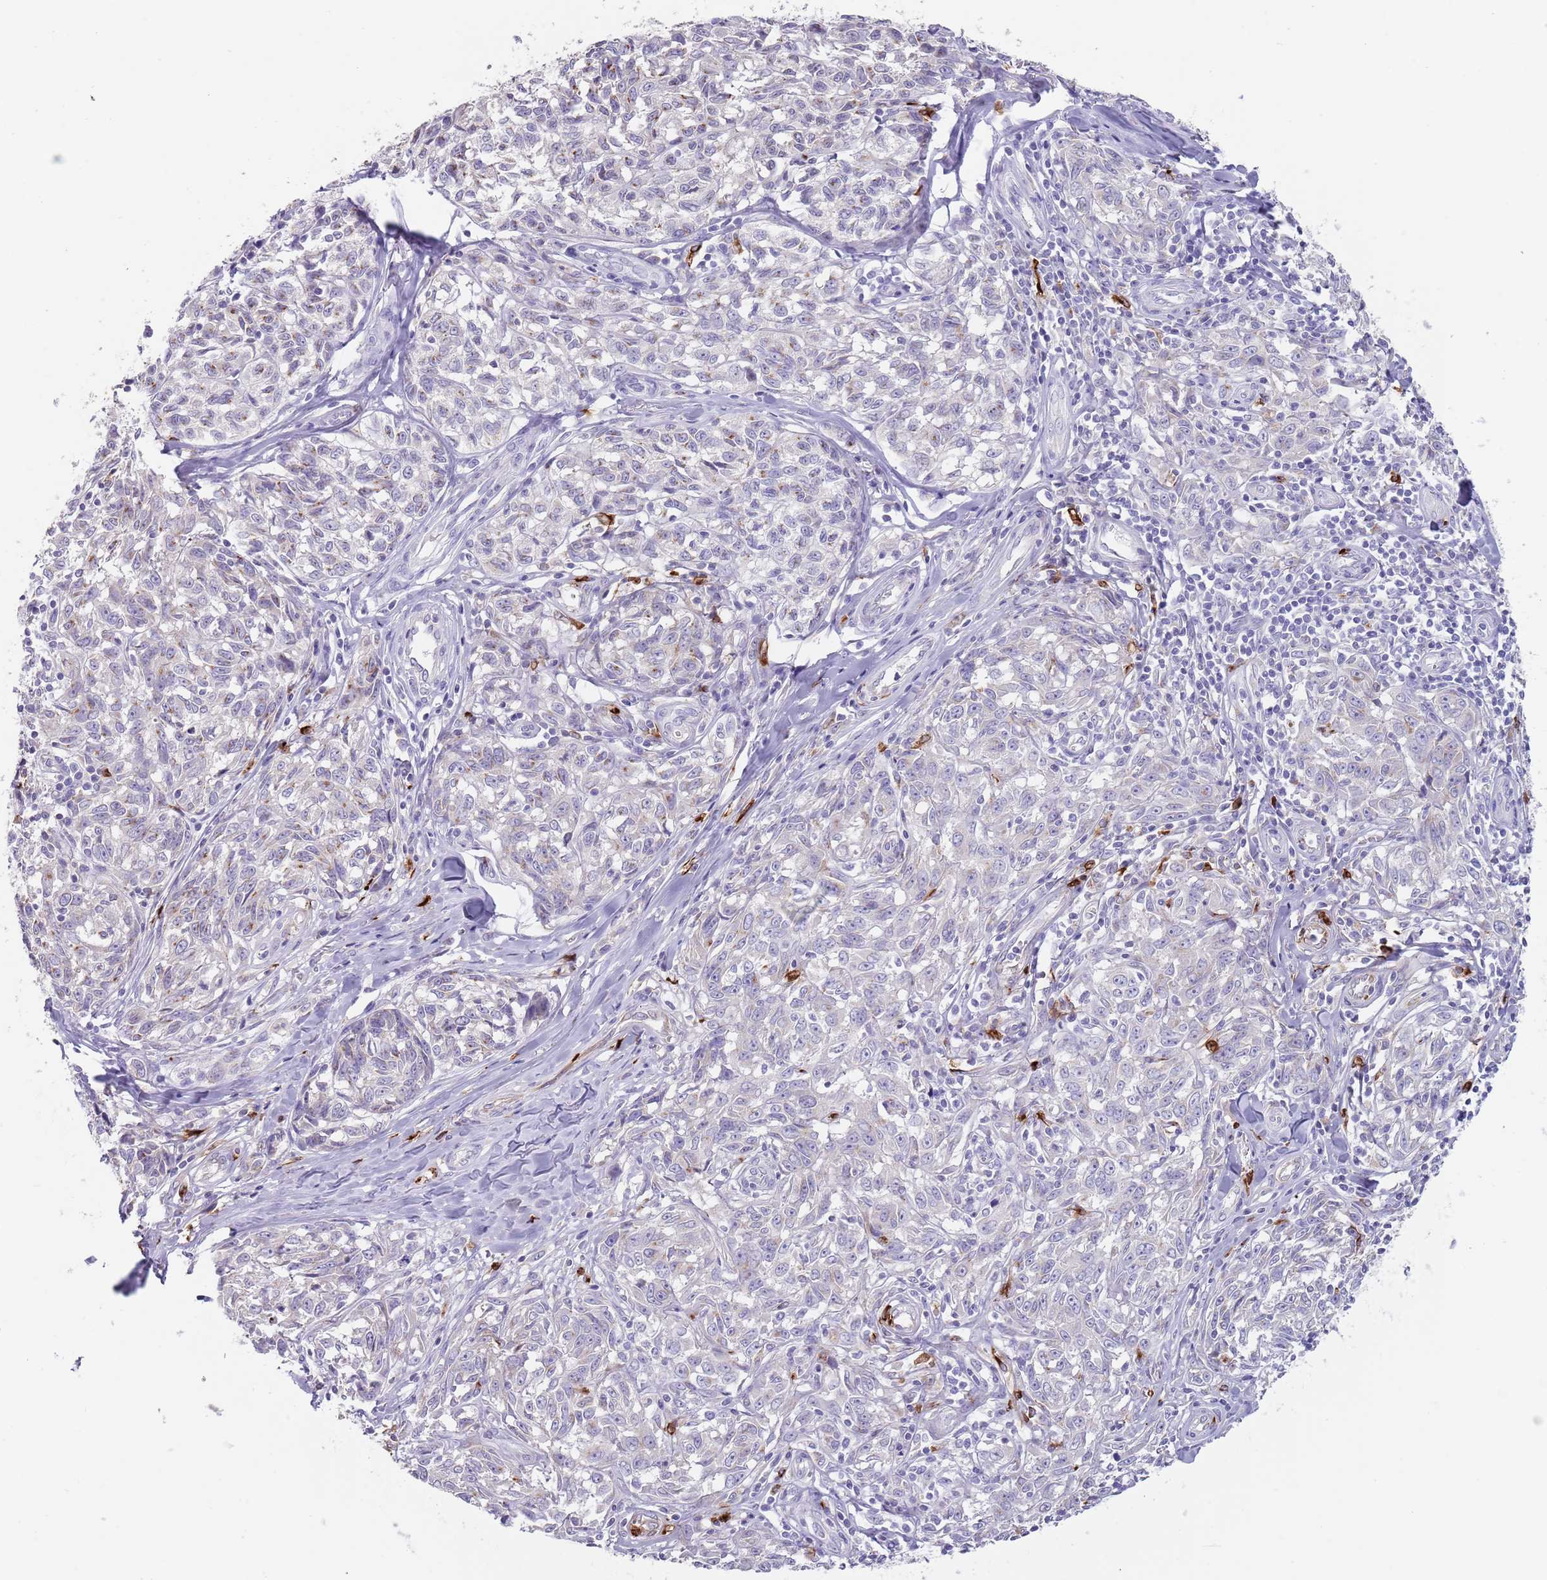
{"staining": {"intensity": "negative", "quantity": "none", "location": "none"}, "tissue": "melanoma", "cell_type": "Tumor cells", "image_type": "cancer", "snomed": [{"axis": "morphology", "description": "Normal tissue, NOS"}, {"axis": "morphology", "description": "Malignant melanoma, NOS"}, {"axis": "topography", "description": "Skin"}], "caption": "Immunohistochemistry (IHC) image of malignant melanoma stained for a protein (brown), which displays no positivity in tumor cells. Brightfield microscopy of IHC stained with DAB (brown) and hematoxylin (blue), captured at high magnification.", "gene": "TMEM251", "patient": {"sex": "female", "age": 64}}